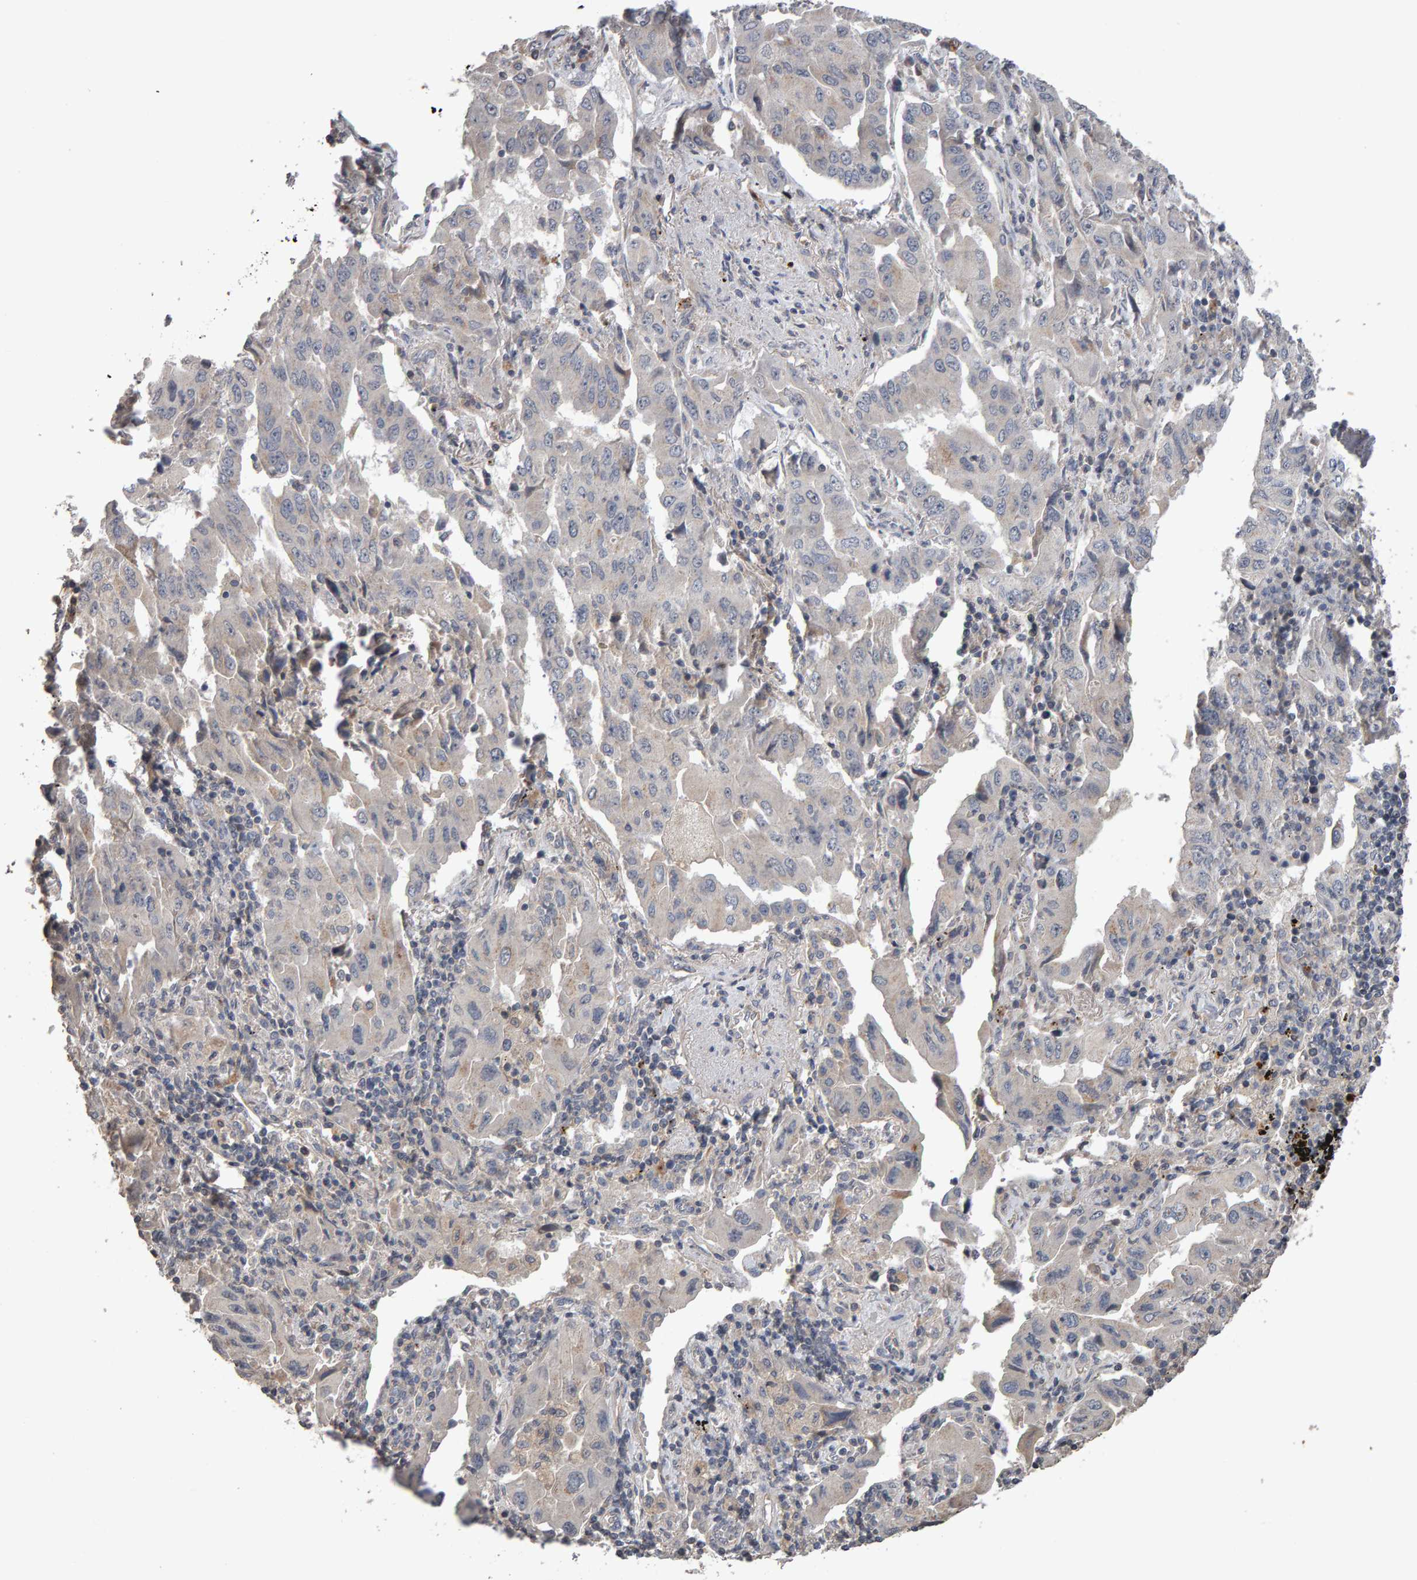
{"staining": {"intensity": "negative", "quantity": "none", "location": "none"}, "tissue": "lung cancer", "cell_type": "Tumor cells", "image_type": "cancer", "snomed": [{"axis": "morphology", "description": "Adenocarcinoma, NOS"}, {"axis": "topography", "description": "Lung"}], "caption": "Immunohistochemical staining of adenocarcinoma (lung) reveals no significant staining in tumor cells.", "gene": "COASY", "patient": {"sex": "female", "age": 65}}